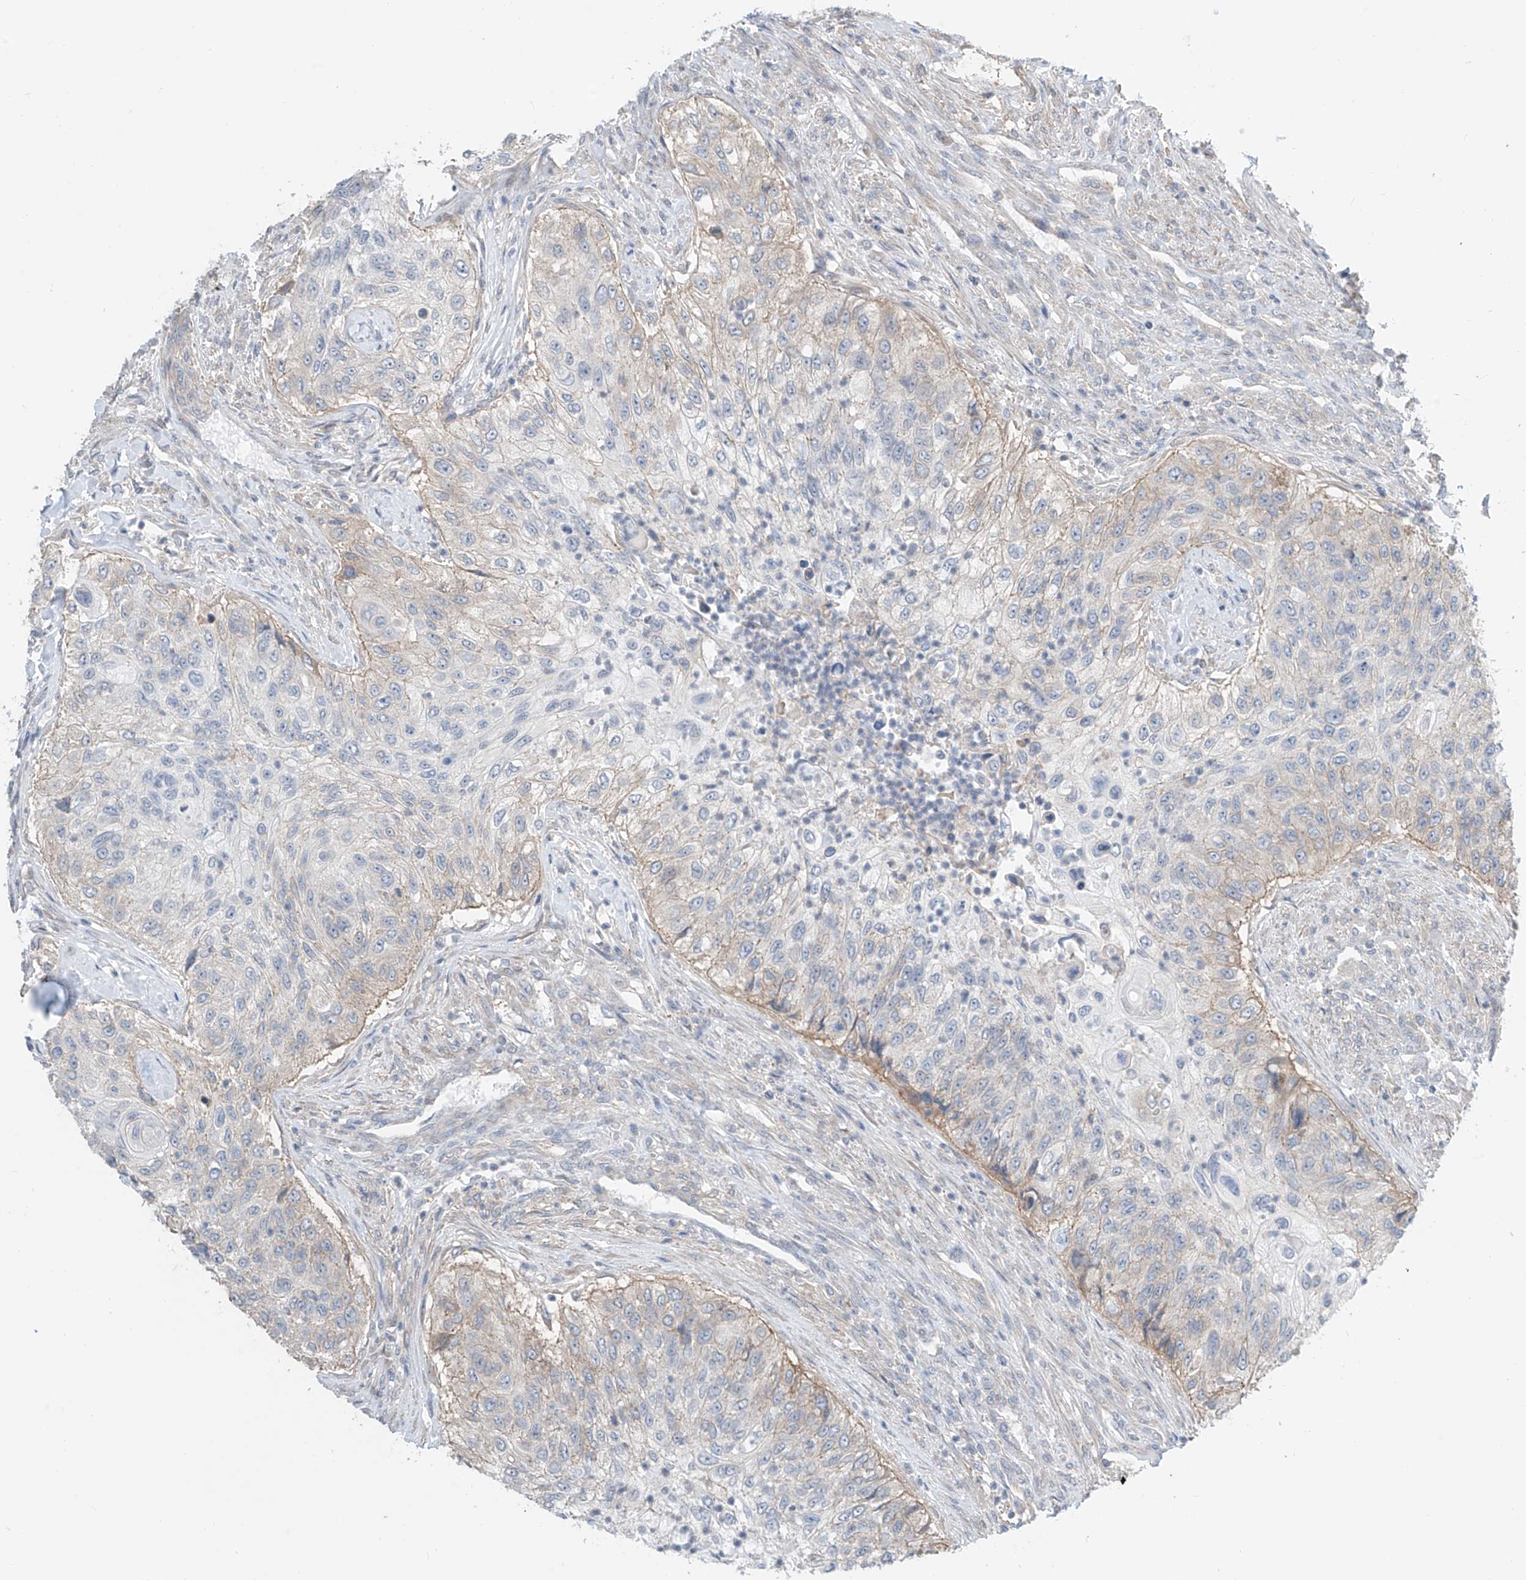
{"staining": {"intensity": "negative", "quantity": "none", "location": "none"}, "tissue": "urothelial cancer", "cell_type": "Tumor cells", "image_type": "cancer", "snomed": [{"axis": "morphology", "description": "Urothelial carcinoma, High grade"}, {"axis": "topography", "description": "Urinary bladder"}], "caption": "Urothelial carcinoma (high-grade) was stained to show a protein in brown. There is no significant staining in tumor cells. The staining is performed using DAB brown chromogen with nuclei counter-stained in using hematoxylin.", "gene": "ABLIM2", "patient": {"sex": "female", "age": 60}}